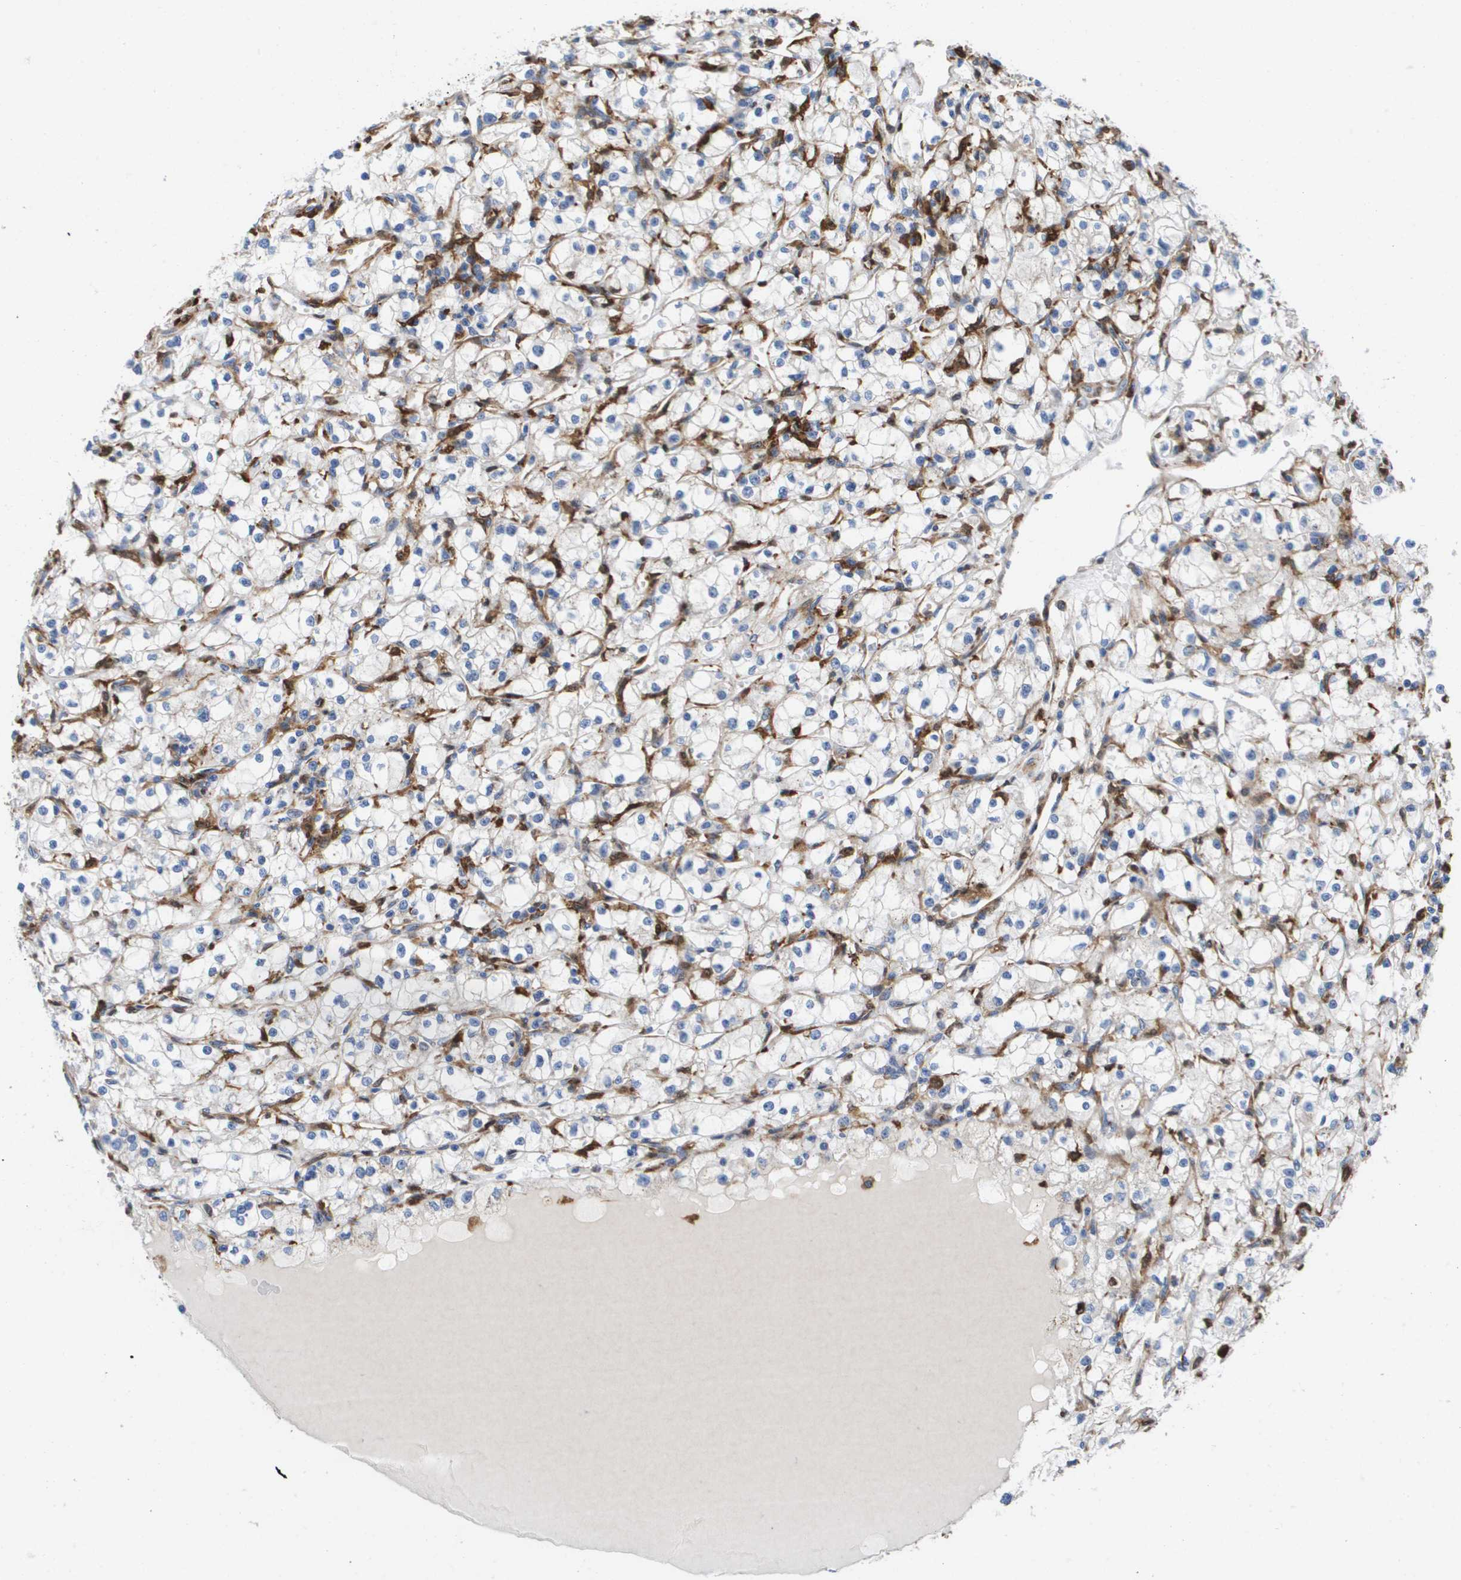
{"staining": {"intensity": "negative", "quantity": "none", "location": "none"}, "tissue": "renal cancer", "cell_type": "Tumor cells", "image_type": "cancer", "snomed": [{"axis": "morphology", "description": "Adenocarcinoma, NOS"}, {"axis": "topography", "description": "Kidney"}], "caption": "This image is of renal adenocarcinoma stained with immunohistochemistry to label a protein in brown with the nuclei are counter-stained blue. There is no expression in tumor cells.", "gene": "SLC37A2", "patient": {"sex": "male", "age": 56}}